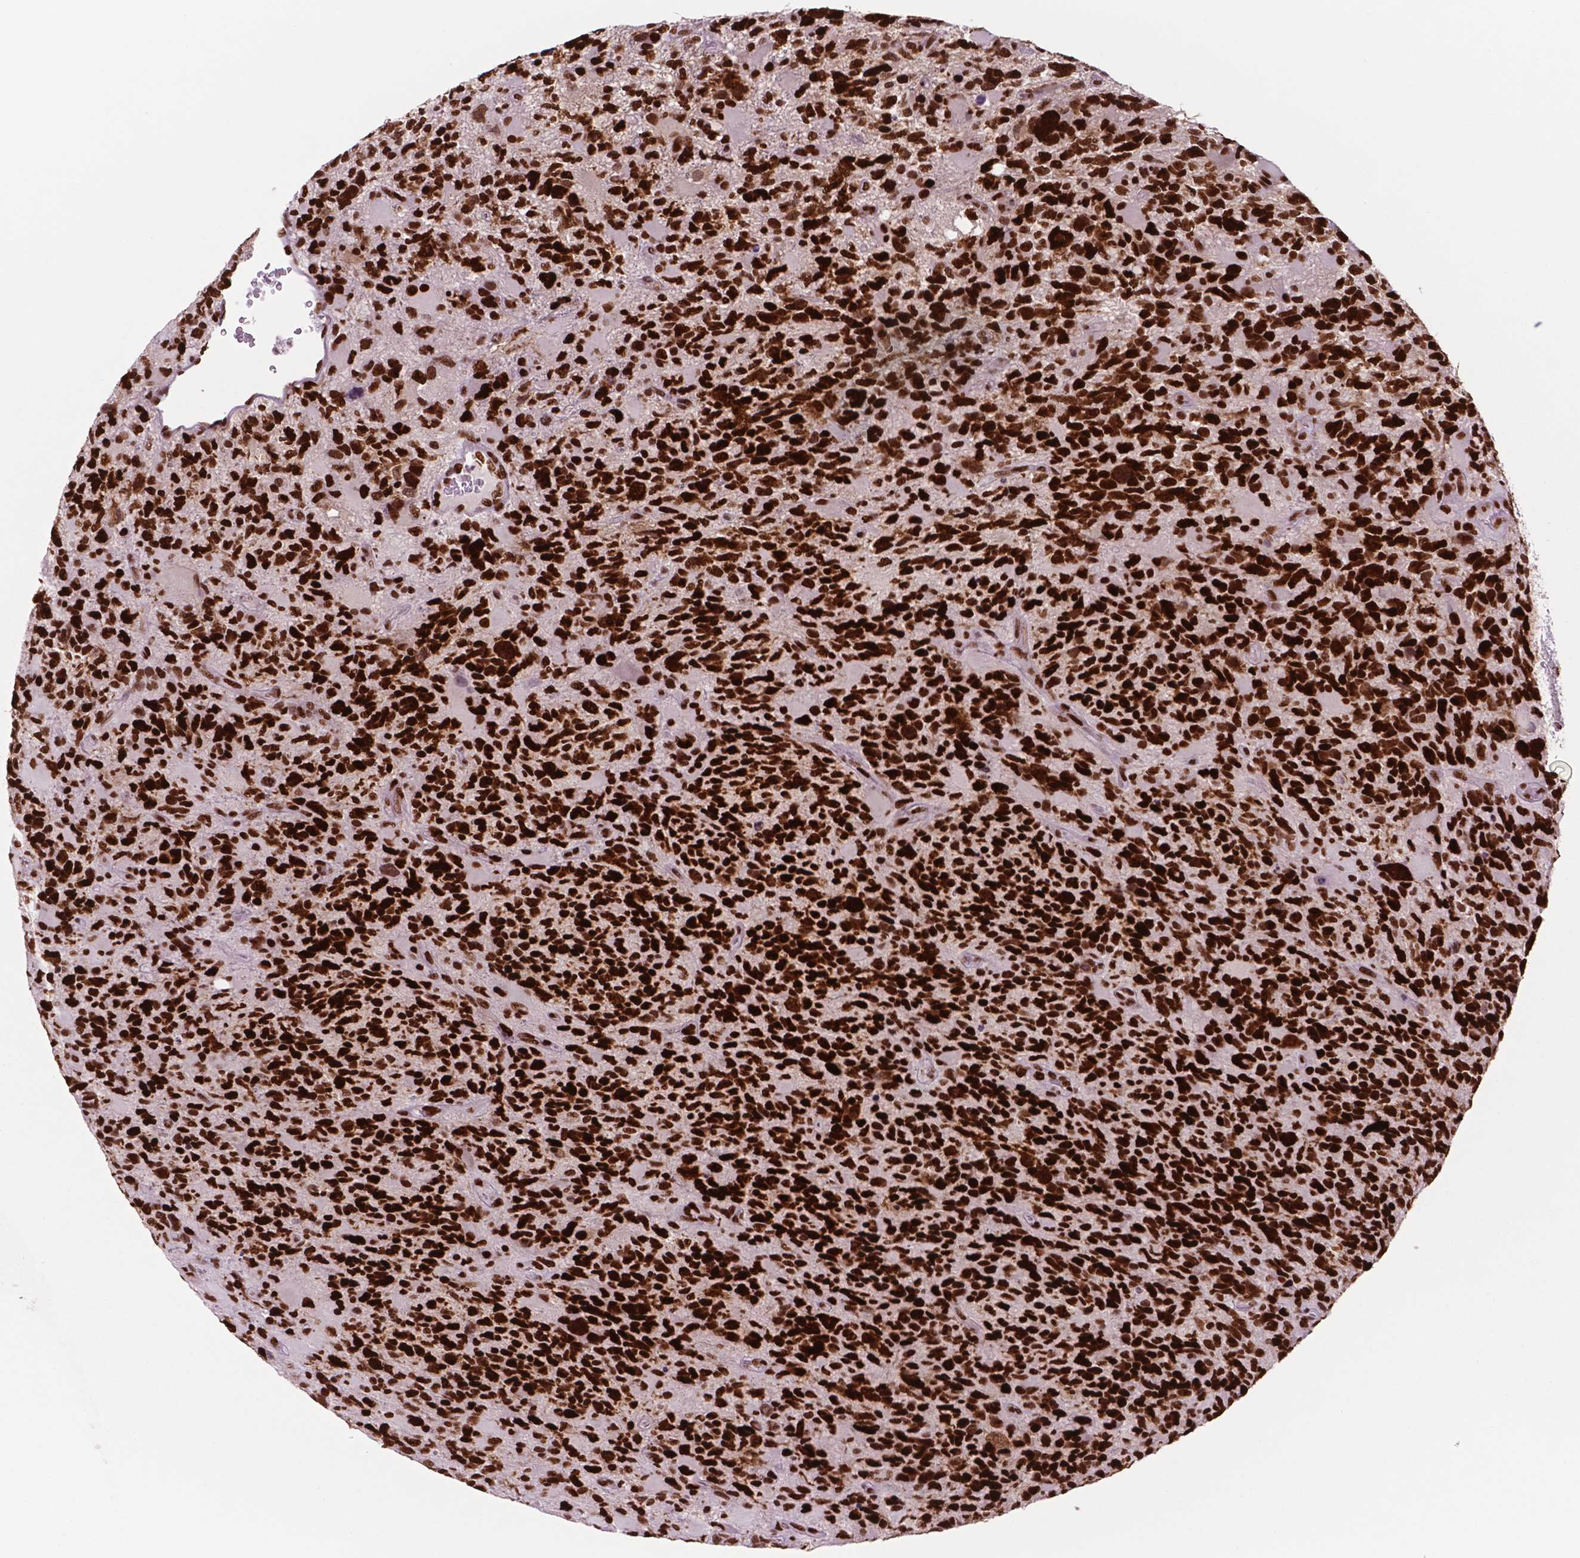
{"staining": {"intensity": "strong", "quantity": ">75%", "location": "nuclear"}, "tissue": "glioma", "cell_type": "Tumor cells", "image_type": "cancer", "snomed": [{"axis": "morphology", "description": "Glioma, malignant, High grade"}, {"axis": "topography", "description": "Brain"}], "caption": "Immunohistochemistry (IHC) (DAB (3,3'-diaminobenzidine)) staining of human glioma shows strong nuclear protein expression in approximately >75% of tumor cells. (Brightfield microscopy of DAB IHC at high magnification).", "gene": "MSH6", "patient": {"sex": "female", "age": 71}}